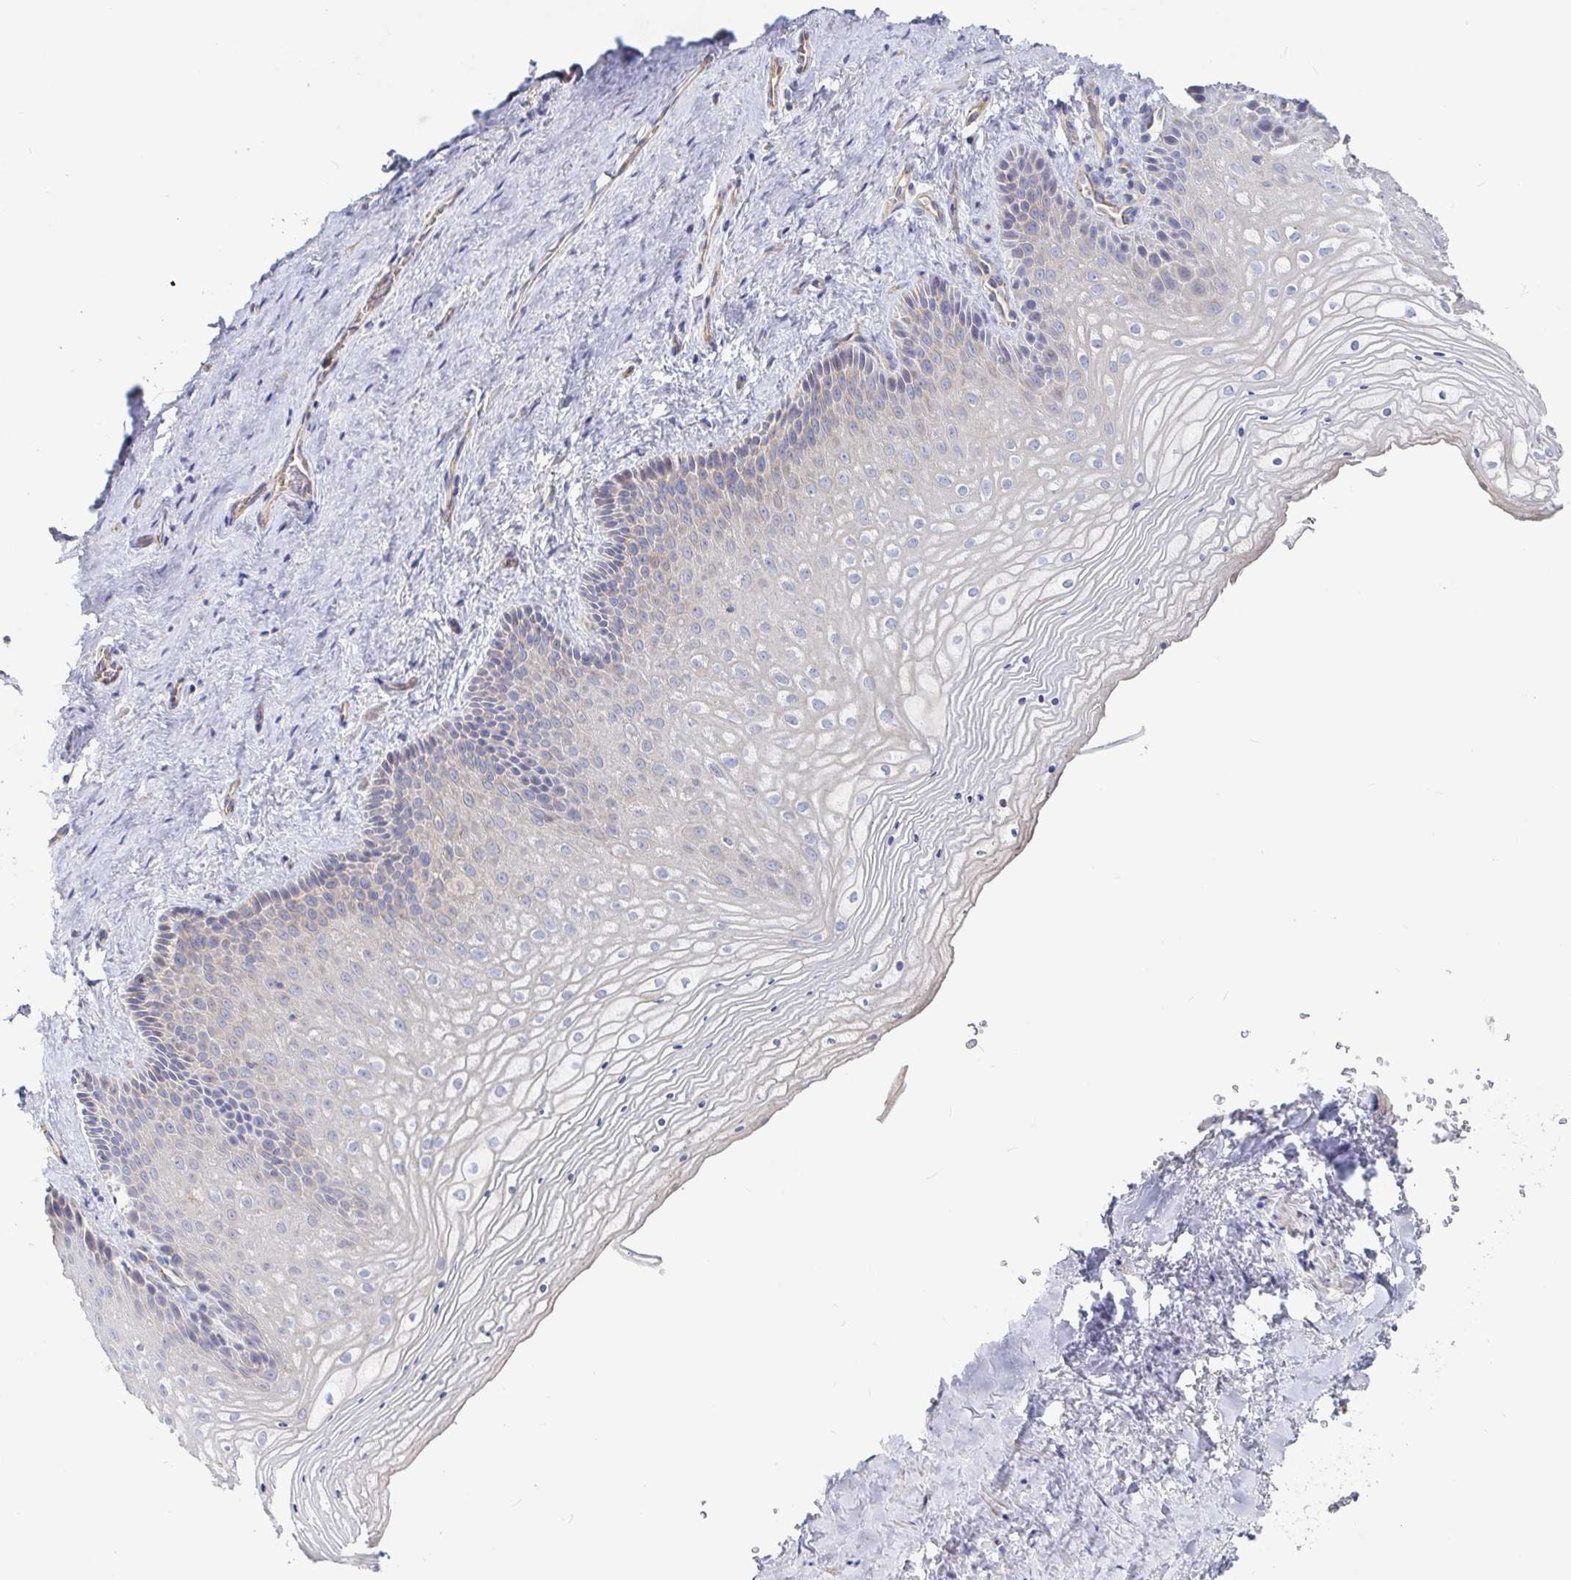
{"staining": {"intensity": "negative", "quantity": "none", "location": "none"}, "tissue": "vagina", "cell_type": "Squamous epithelial cells", "image_type": "normal", "snomed": [{"axis": "morphology", "description": "Normal tissue, NOS"}, {"axis": "topography", "description": "Vagina"}], "caption": "Photomicrograph shows no protein expression in squamous epithelial cells of normal vagina. The staining was performed using DAB (3,3'-diaminobenzidine) to visualize the protein expression in brown, while the nuclei were stained in blue with hematoxylin (Magnification: 20x).", "gene": "IRAK2", "patient": {"sex": "female", "age": 45}}